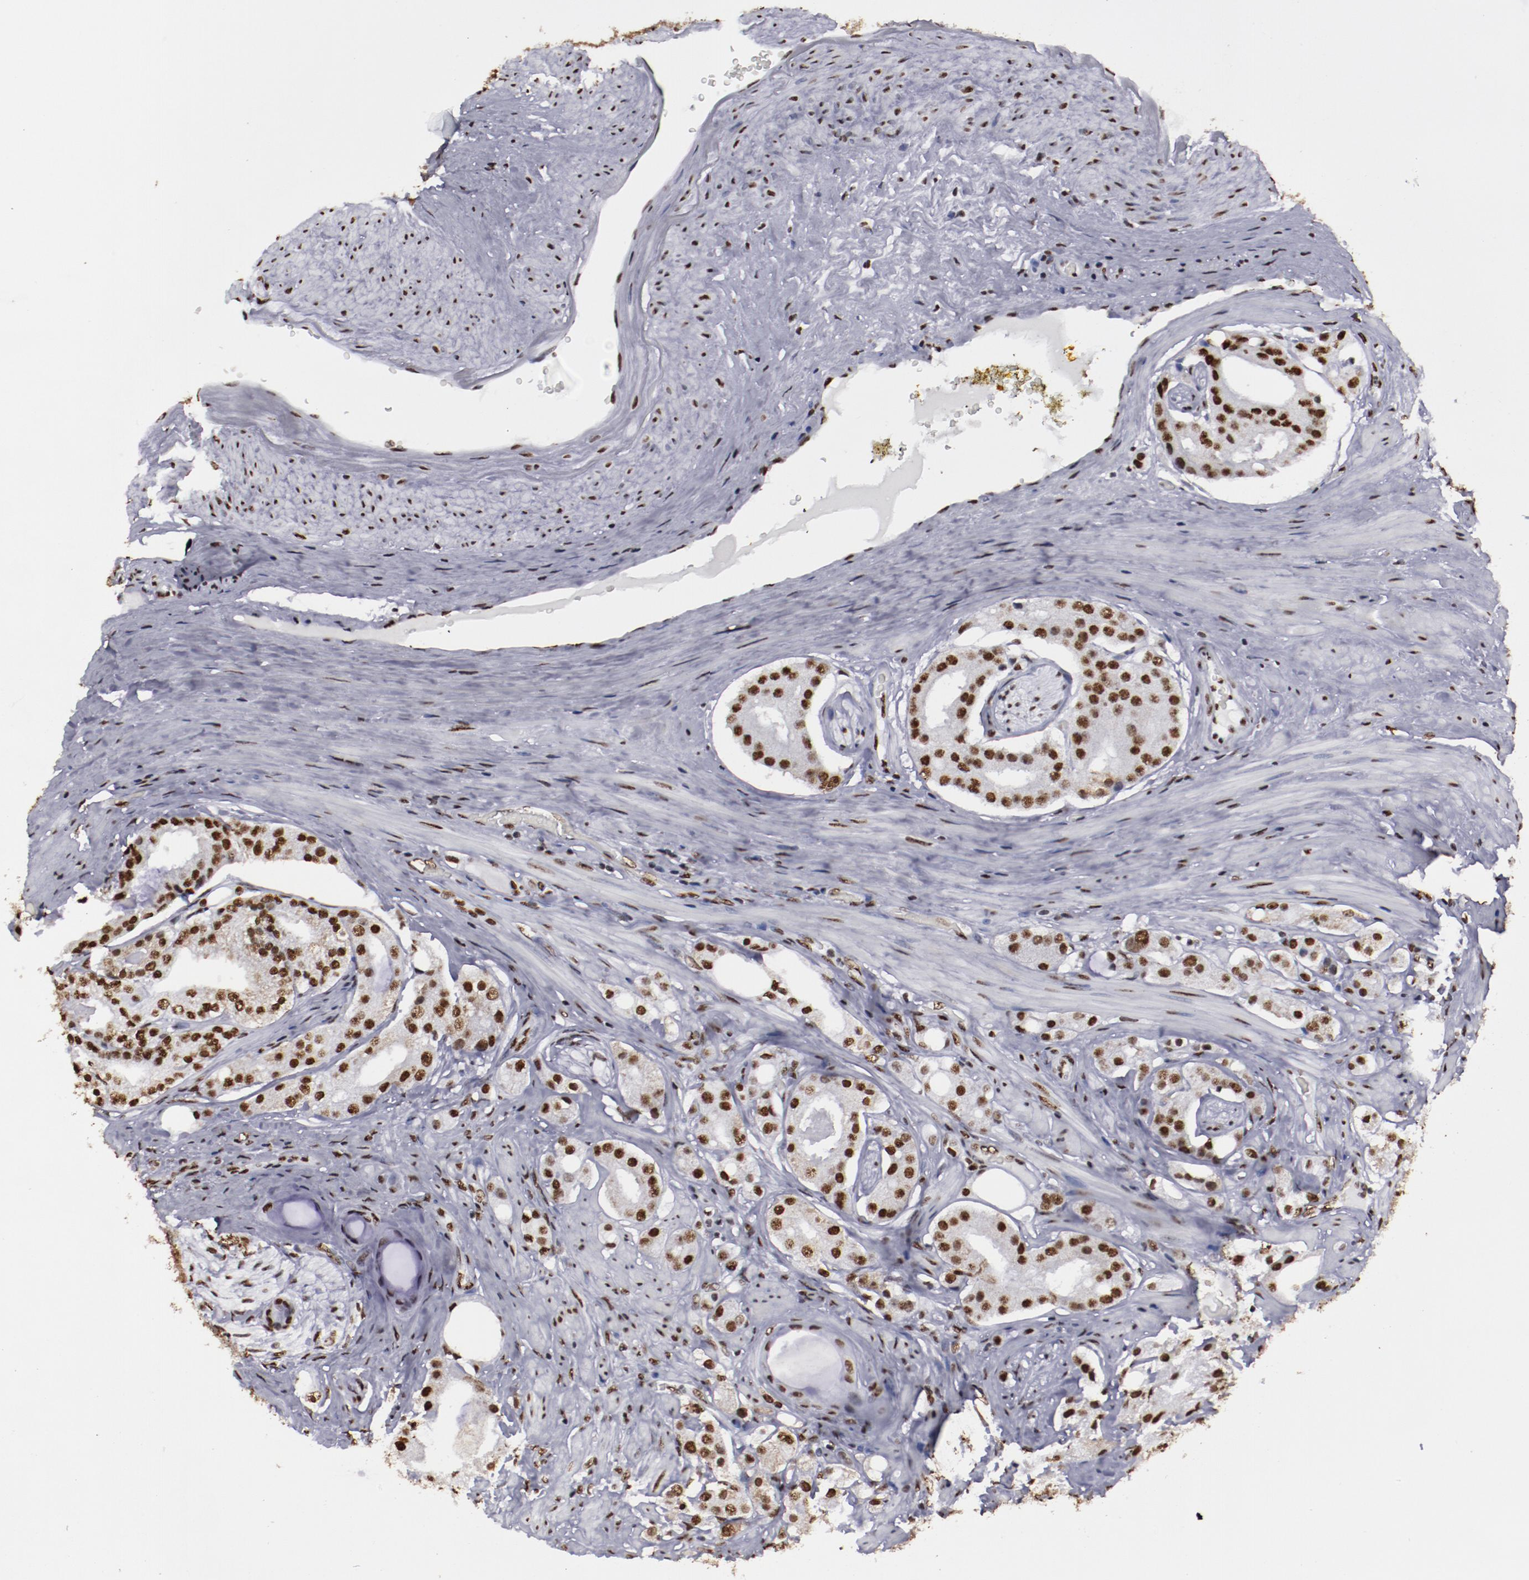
{"staining": {"intensity": "strong", "quantity": ">75%", "location": "nuclear"}, "tissue": "prostate cancer", "cell_type": "Tumor cells", "image_type": "cancer", "snomed": [{"axis": "morphology", "description": "Adenocarcinoma, High grade"}, {"axis": "topography", "description": "Prostate"}], "caption": "IHC (DAB (3,3'-diaminobenzidine)) staining of human prostate high-grade adenocarcinoma shows strong nuclear protein positivity in approximately >75% of tumor cells. (brown staining indicates protein expression, while blue staining denotes nuclei).", "gene": "HNRNPA2B1", "patient": {"sex": "male", "age": 68}}